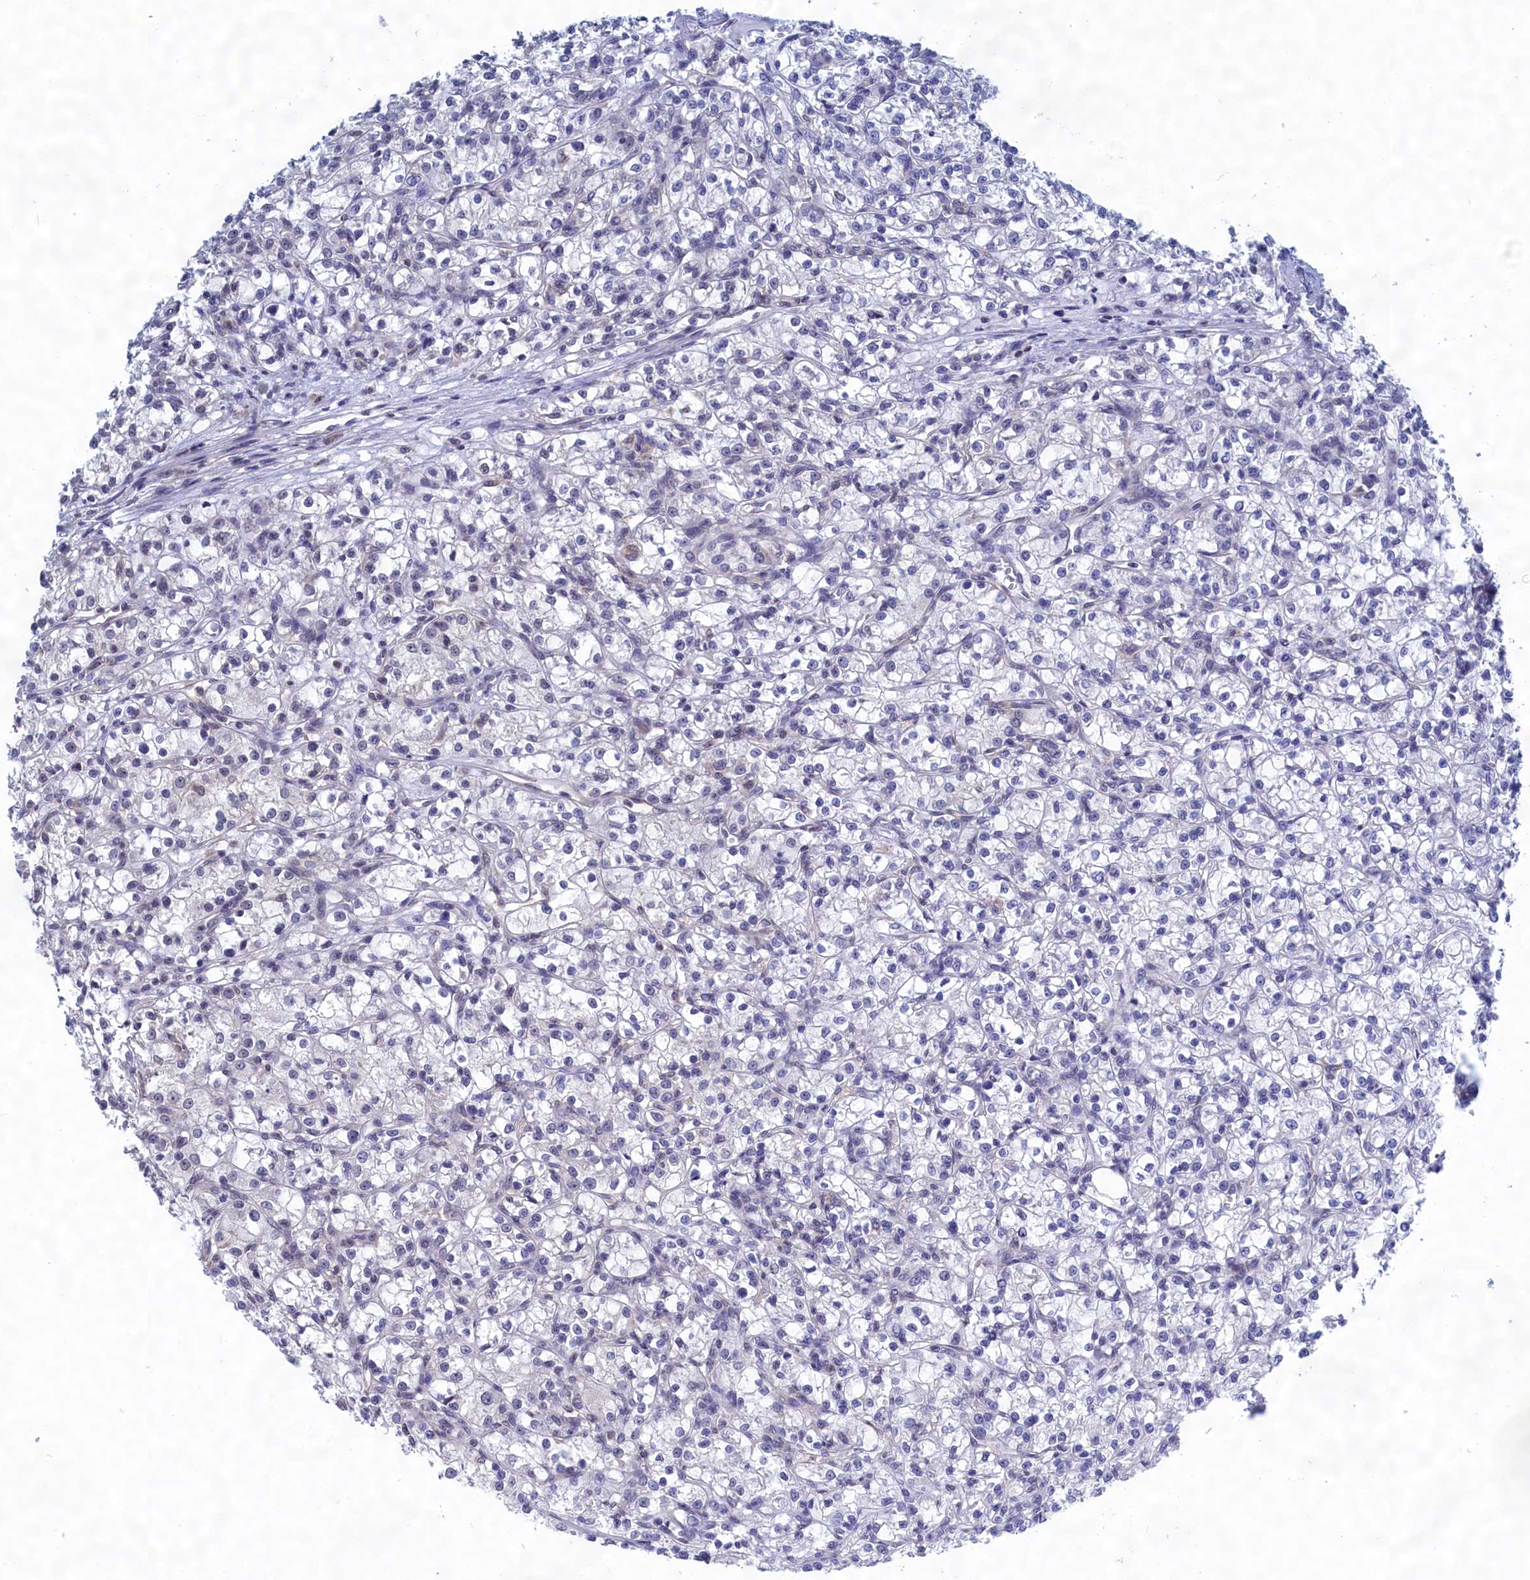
{"staining": {"intensity": "negative", "quantity": "none", "location": "none"}, "tissue": "renal cancer", "cell_type": "Tumor cells", "image_type": "cancer", "snomed": [{"axis": "morphology", "description": "Adenocarcinoma, NOS"}, {"axis": "topography", "description": "Kidney"}], "caption": "Immunohistochemistry image of neoplastic tissue: human renal cancer (adenocarcinoma) stained with DAB (3,3'-diaminobenzidine) displays no significant protein staining in tumor cells. (DAB (3,3'-diaminobenzidine) IHC with hematoxylin counter stain).", "gene": "PGP", "patient": {"sex": "female", "age": 59}}